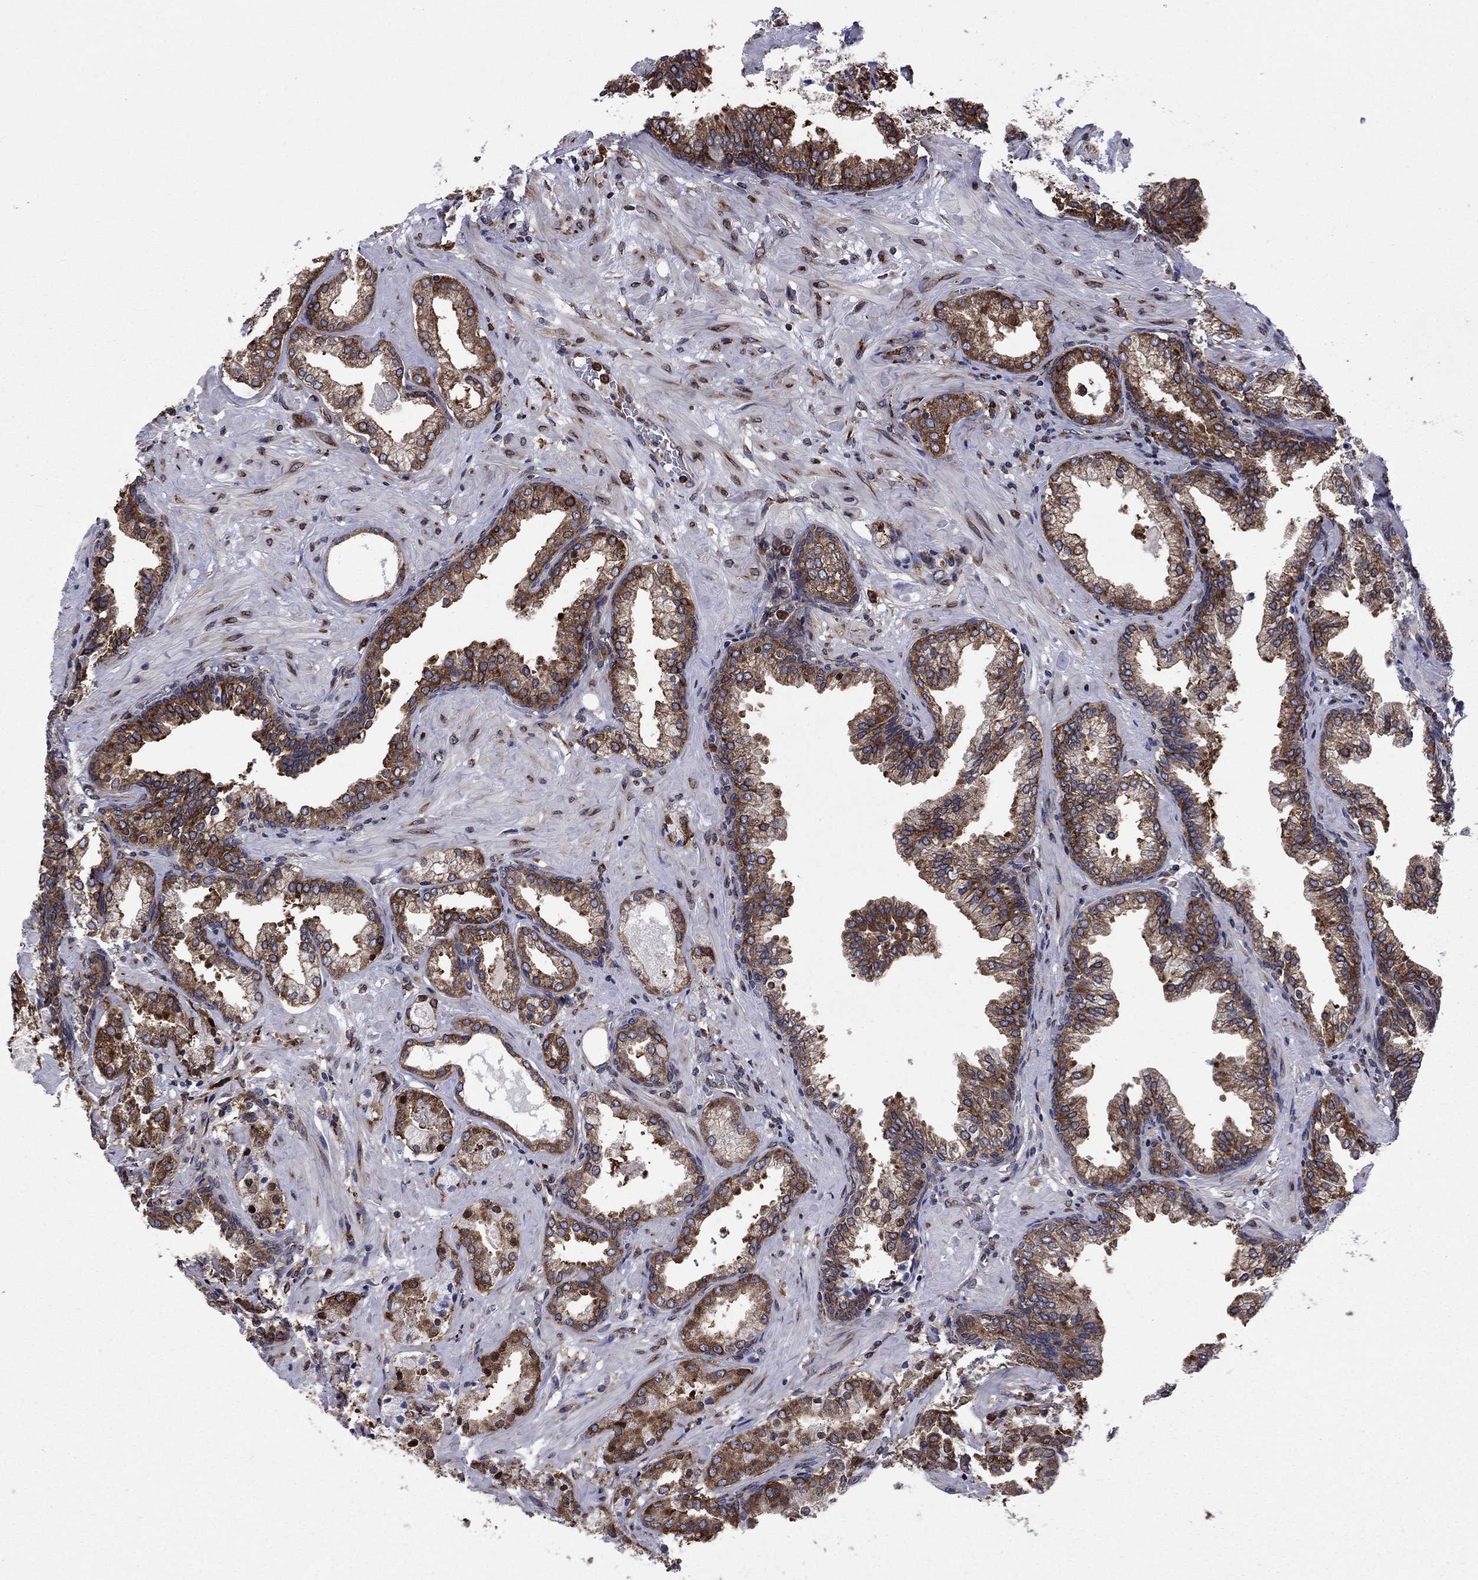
{"staining": {"intensity": "strong", "quantity": ">75%", "location": "cytoplasmic/membranous"}, "tissue": "prostate cancer", "cell_type": "Tumor cells", "image_type": "cancer", "snomed": [{"axis": "morphology", "description": "Adenocarcinoma, NOS"}, {"axis": "topography", "description": "Prostate and seminal vesicle, NOS"}, {"axis": "topography", "description": "Prostate"}], "caption": "IHC image of adenocarcinoma (prostate) stained for a protein (brown), which reveals high levels of strong cytoplasmic/membranous expression in about >75% of tumor cells.", "gene": "YBX1", "patient": {"sex": "male", "age": 44}}